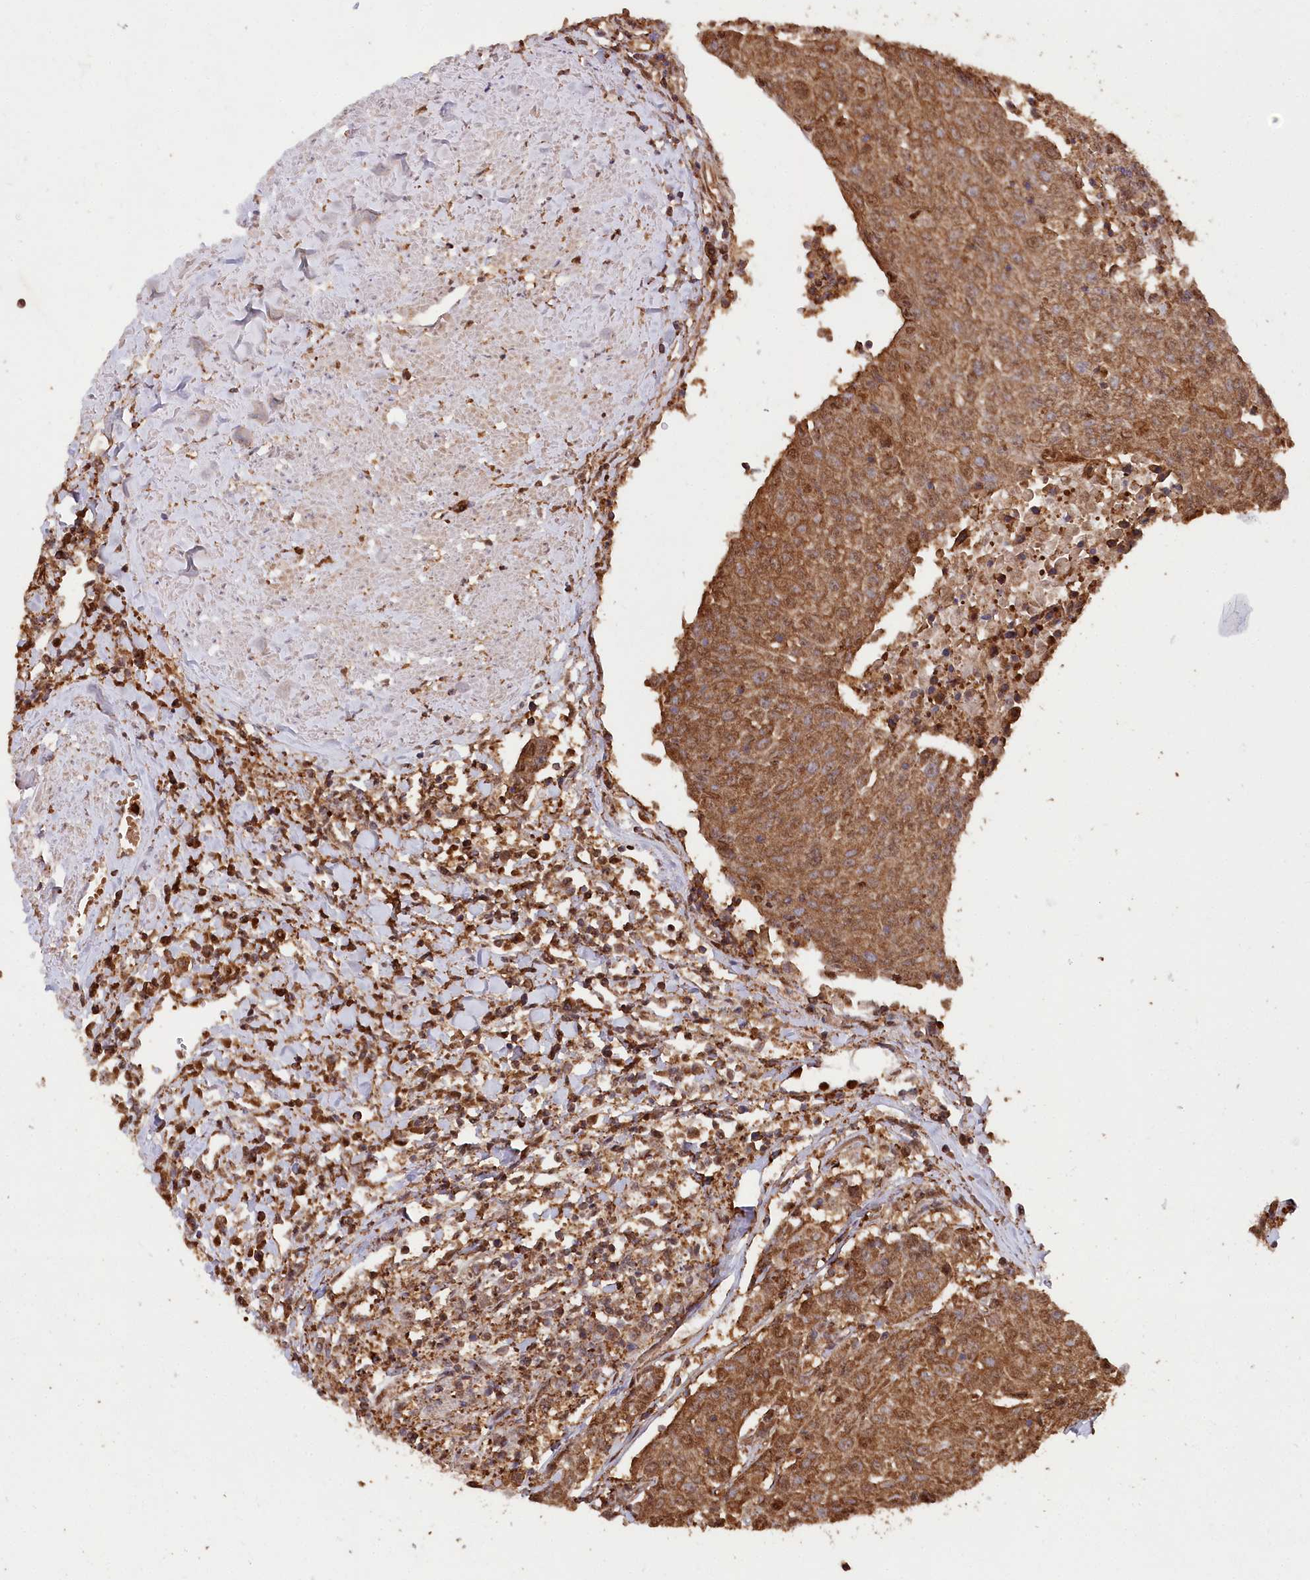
{"staining": {"intensity": "moderate", "quantity": ">75%", "location": "cytoplasmic/membranous,nuclear"}, "tissue": "urothelial cancer", "cell_type": "Tumor cells", "image_type": "cancer", "snomed": [{"axis": "morphology", "description": "Urothelial carcinoma, High grade"}, {"axis": "topography", "description": "Urinary bladder"}], "caption": "Immunohistochemical staining of human urothelial carcinoma (high-grade) exhibits medium levels of moderate cytoplasmic/membranous and nuclear staining in approximately >75% of tumor cells. (IHC, brightfield microscopy, high magnification).", "gene": "LSG1", "patient": {"sex": "female", "age": 85}}